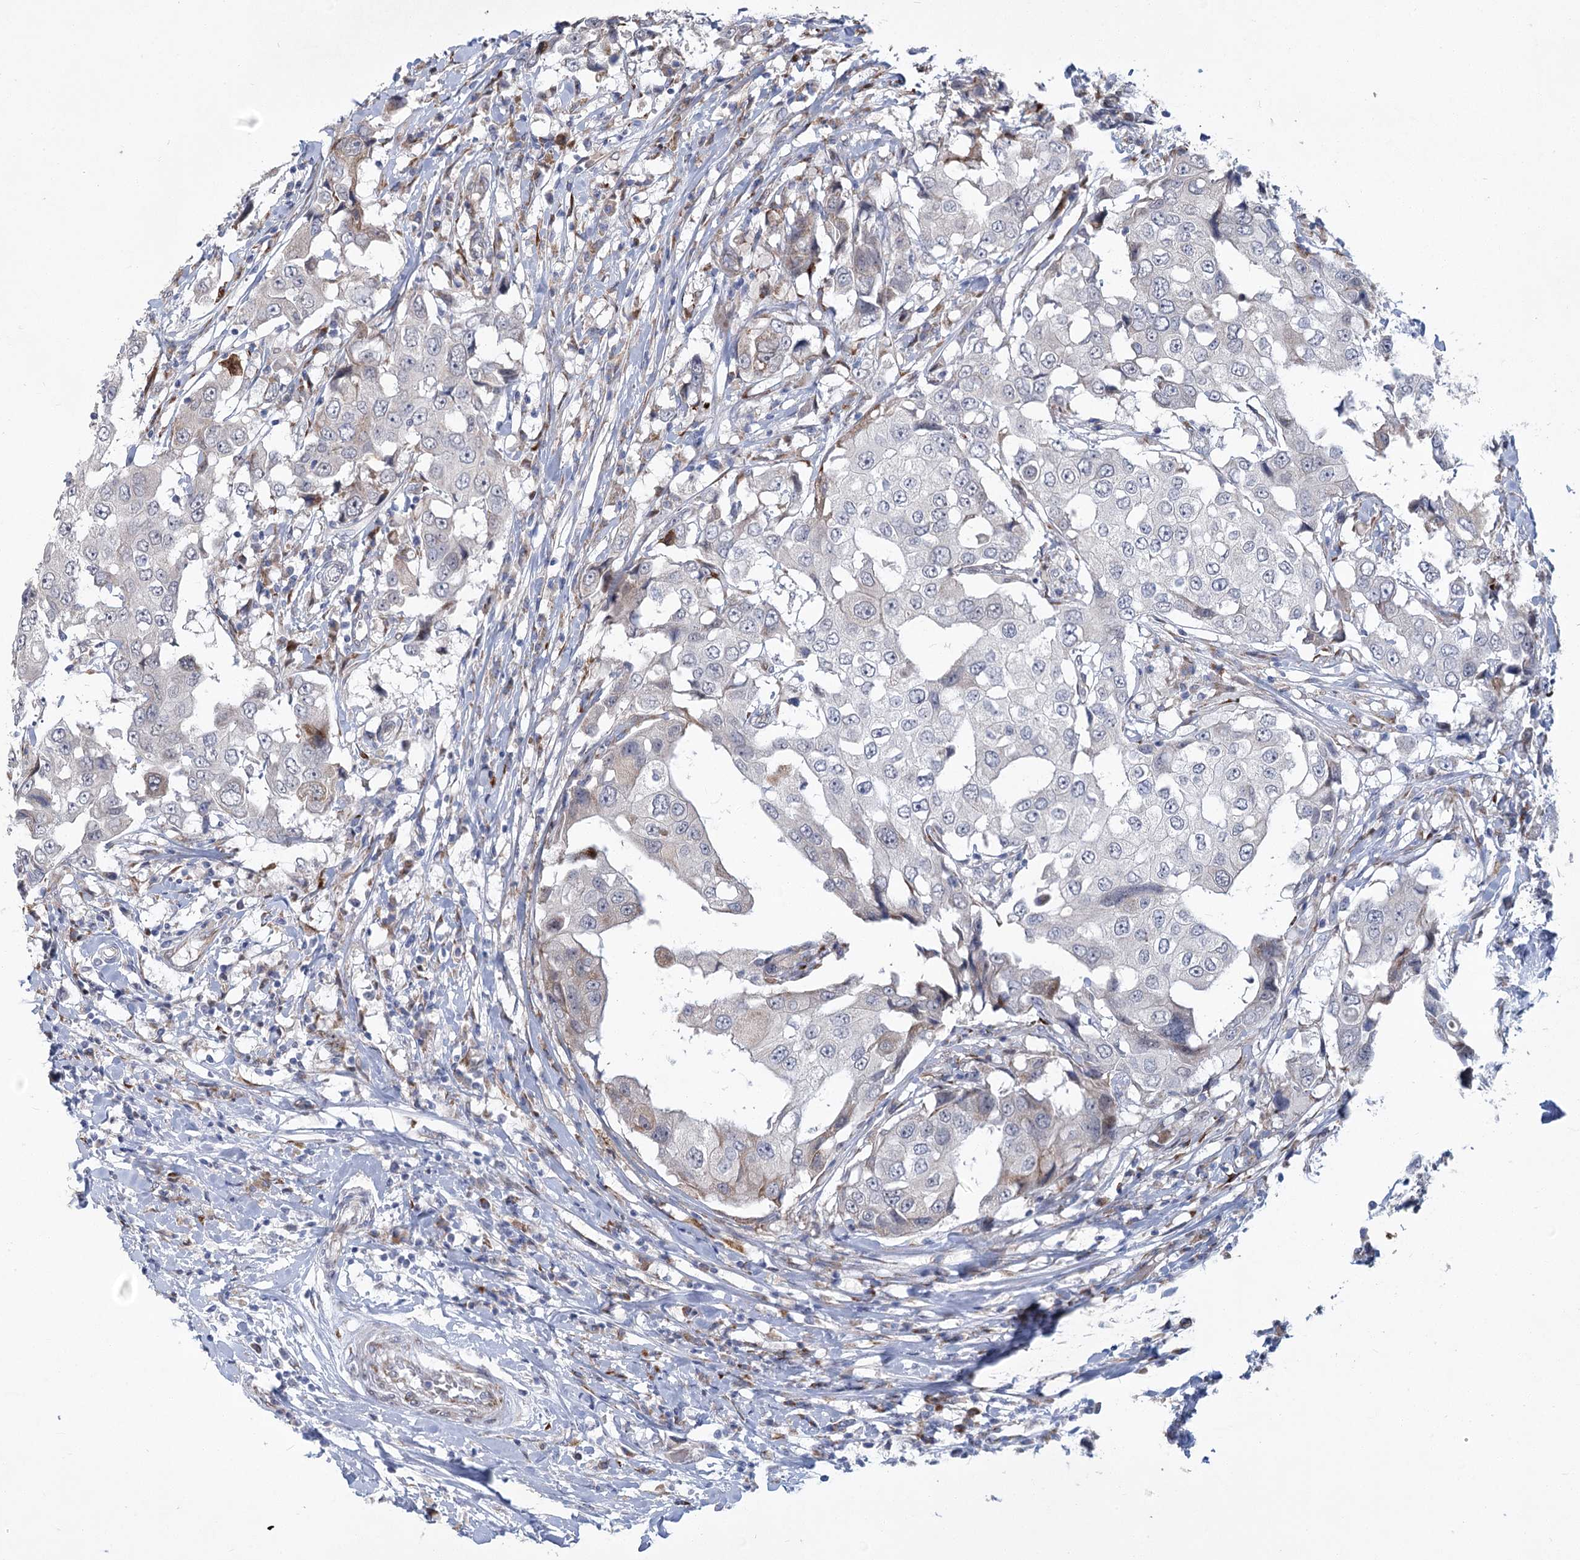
{"staining": {"intensity": "negative", "quantity": "none", "location": "none"}, "tissue": "breast cancer", "cell_type": "Tumor cells", "image_type": "cancer", "snomed": [{"axis": "morphology", "description": "Duct carcinoma"}, {"axis": "topography", "description": "Breast"}], "caption": "This is a micrograph of immunohistochemistry staining of breast invasive ductal carcinoma, which shows no expression in tumor cells. (DAB immunohistochemistry (IHC) visualized using brightfield microscopy, high magnification).", "gene": "GCNT4", "patient": {"sex": "female", "age": 27}}